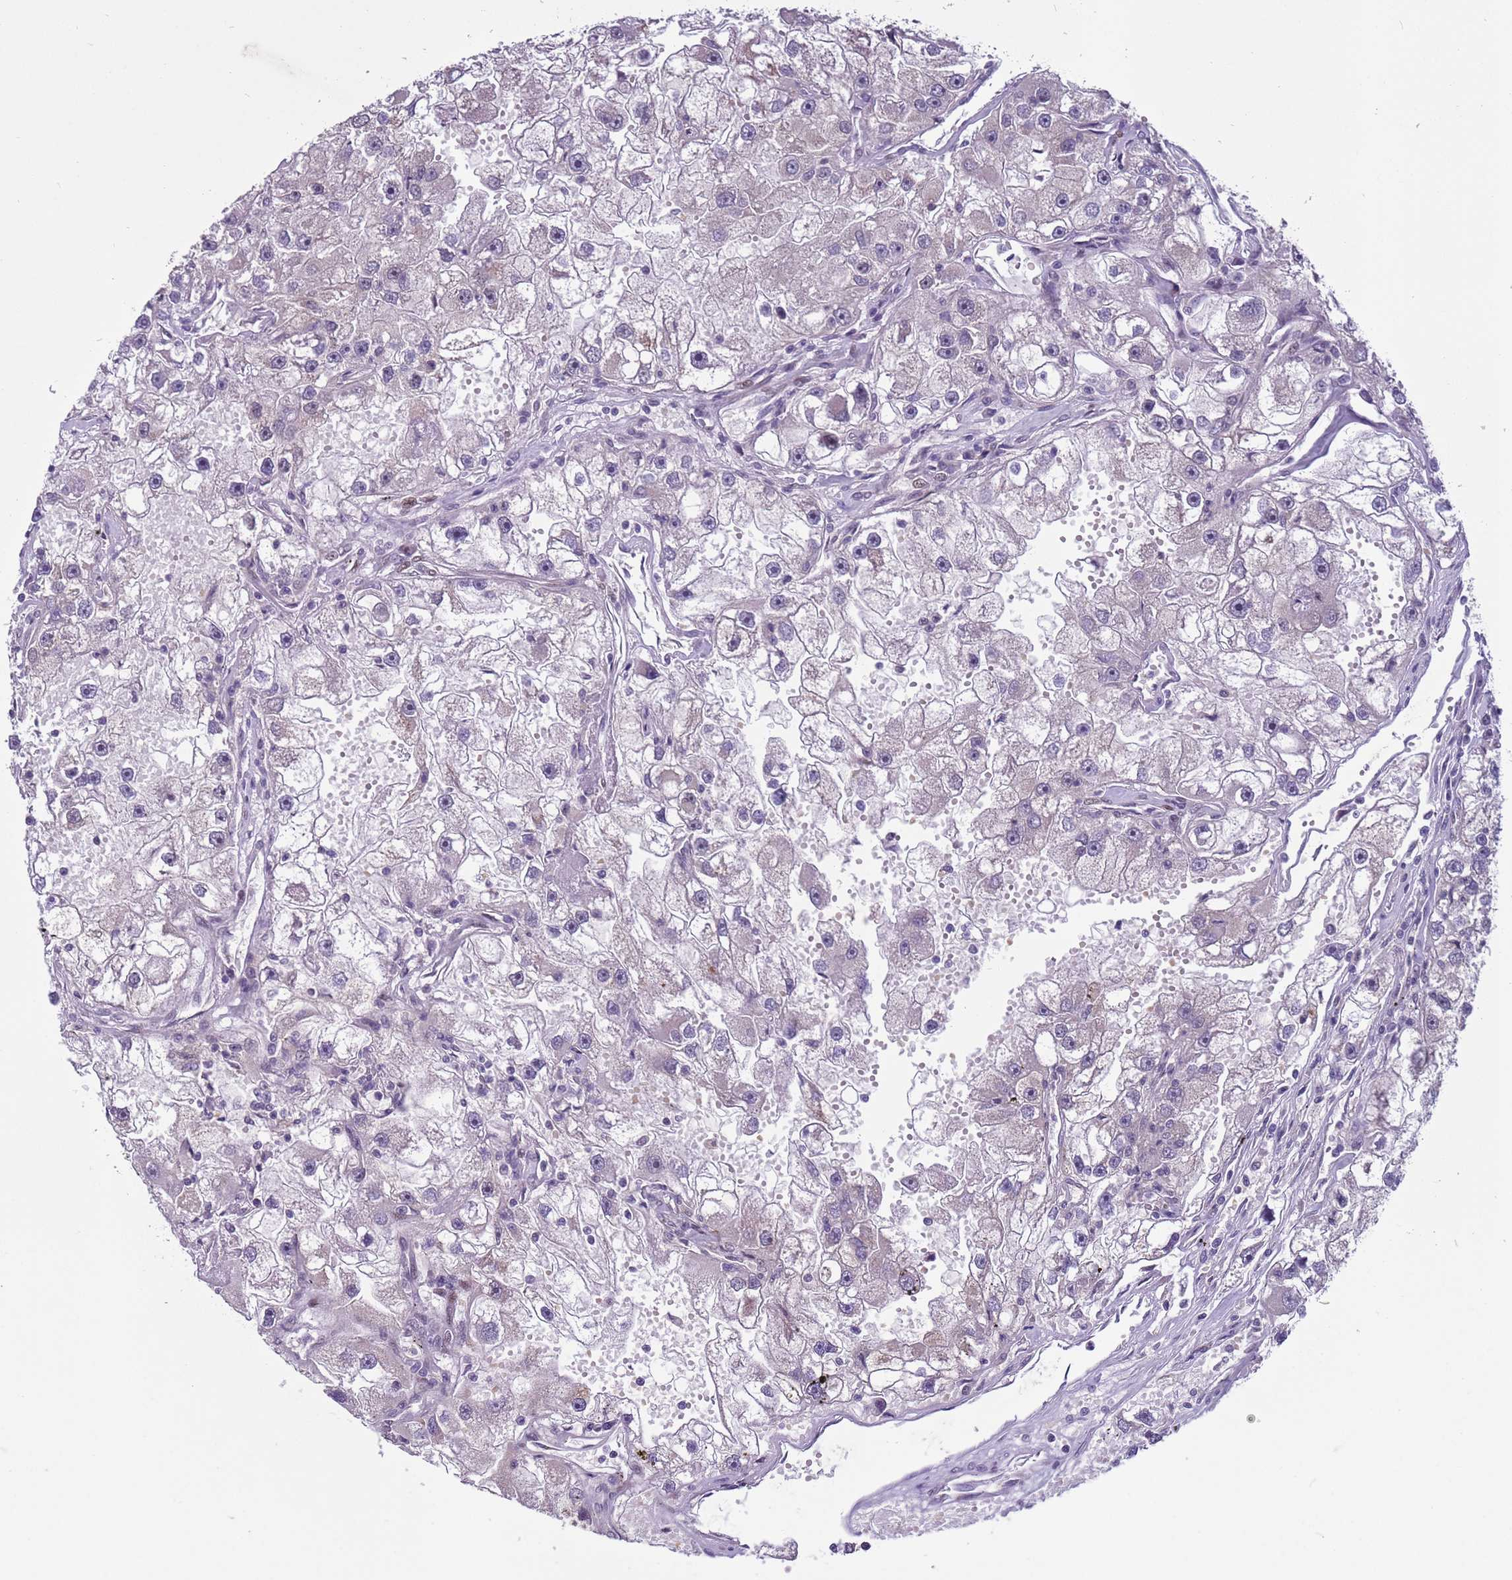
{"staining": {"intensity": "negative", "quantity": "none", "location": "none"}, "tissue": "renal cancer", "cell_type": "Tumor cells", "image_type": "cancer", "snomed": [{"axis": "morphology", "description": "Adenocarcinoma, NOS"}, {"axis": "topography", "description": "Kidney"}], "caption": "Human adenocarcinoma (renal) stained for a protein using immunohistochemistry (IHC) demonstrates no expression in tumor cells.", "gene": "SHC3", "patient": {"sex": "male", "age": 63}}